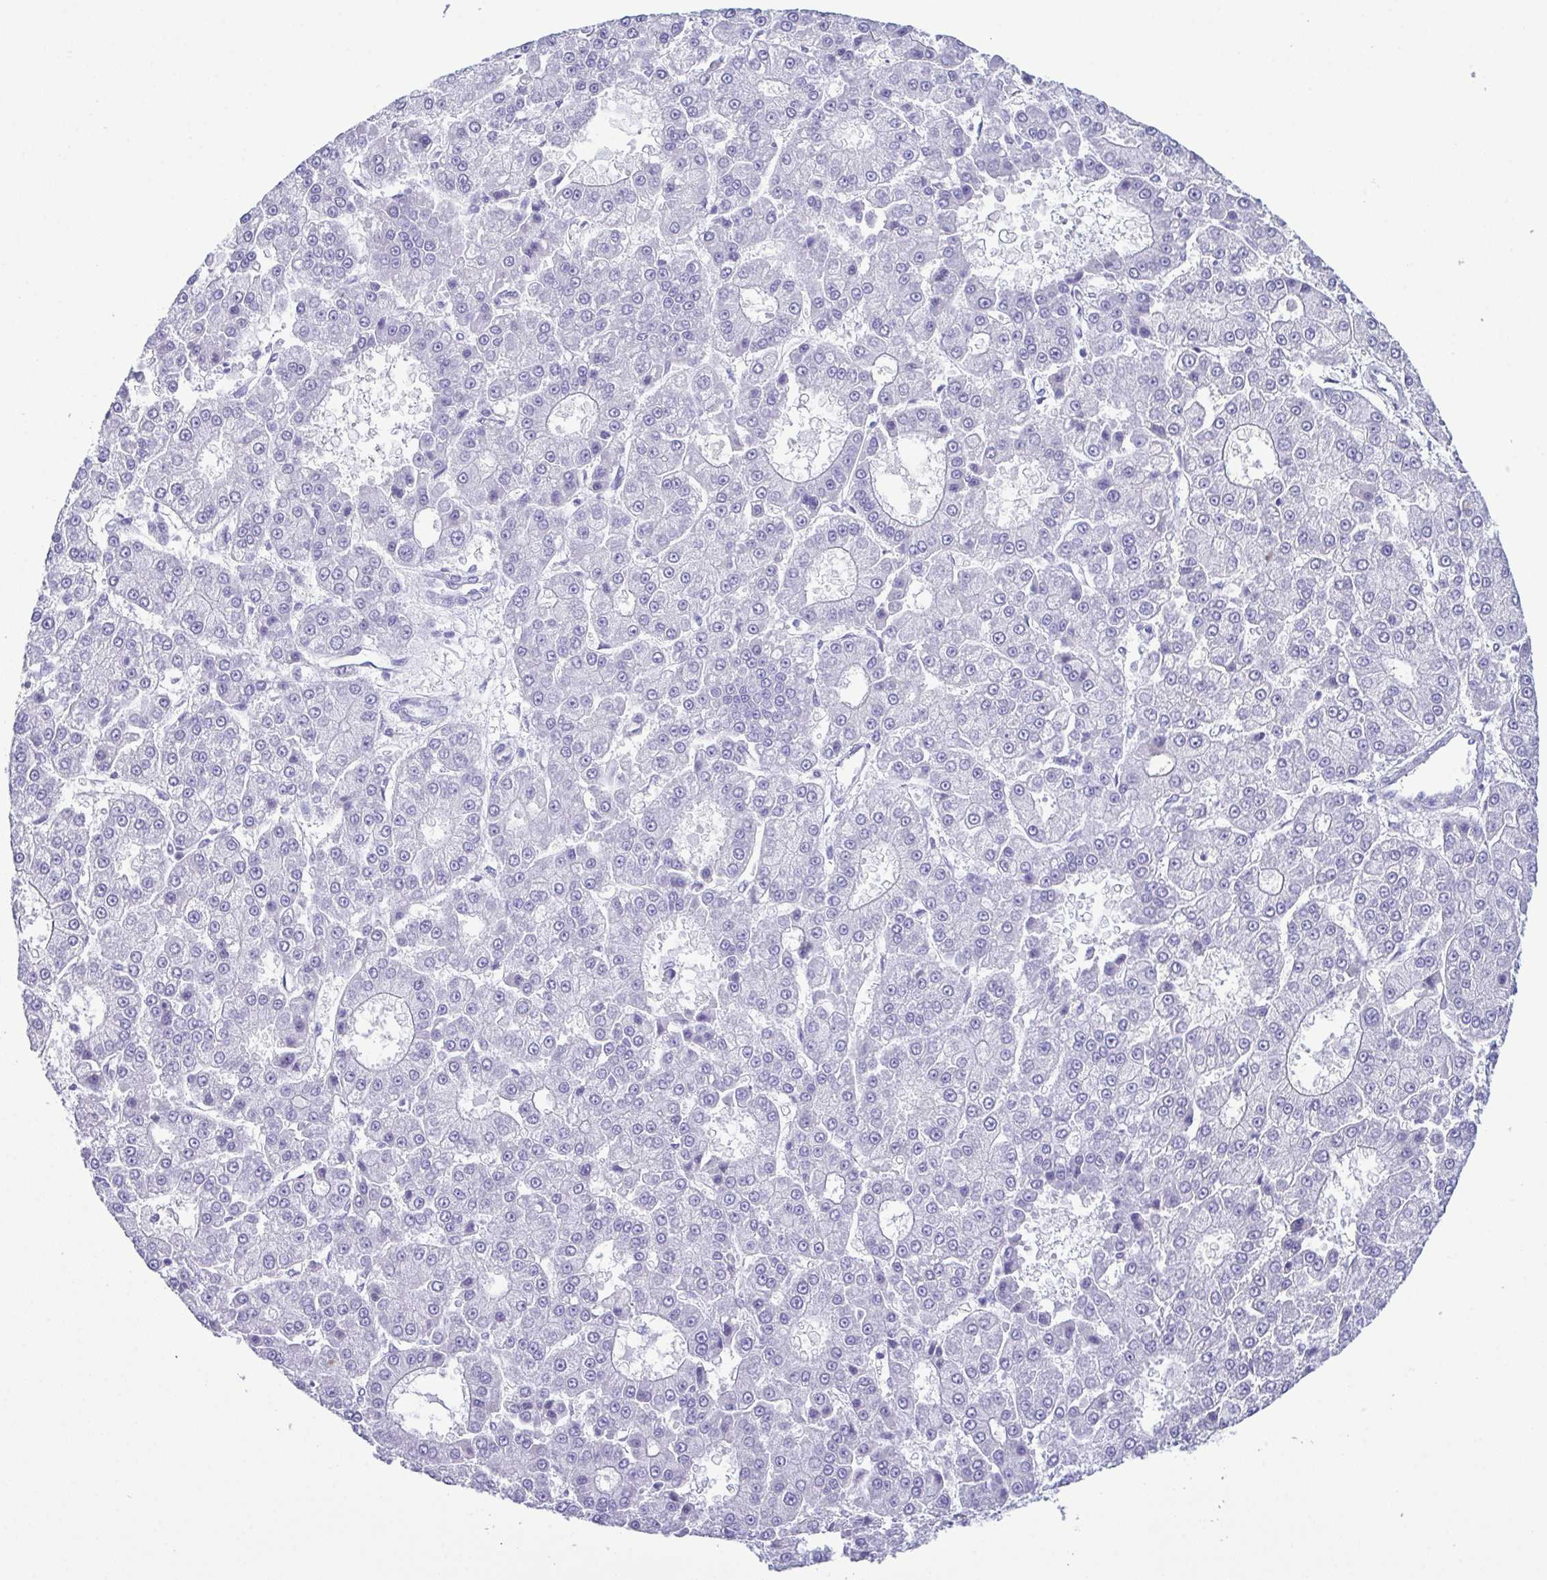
{"staining": {"intensity": "negative", "quantity": "none", "location": "none"}, "tissue": "liver cancer", "cell_type": "Tumor cells", "image_type": "cancer", "snomed": [{"axis": "morphology", "description": "Carcinoma, Hepatocellular, NOS"}, {"axis": "topography", "description": "Liver"}], "caption": "High power microscopy image of an immunohistochemistry (IHC) micrograph of liver cancer, revealing no significant positivity in tumor cells.", "gene": "SUGP2", "patient": {"sex": "male", "age": 70}}